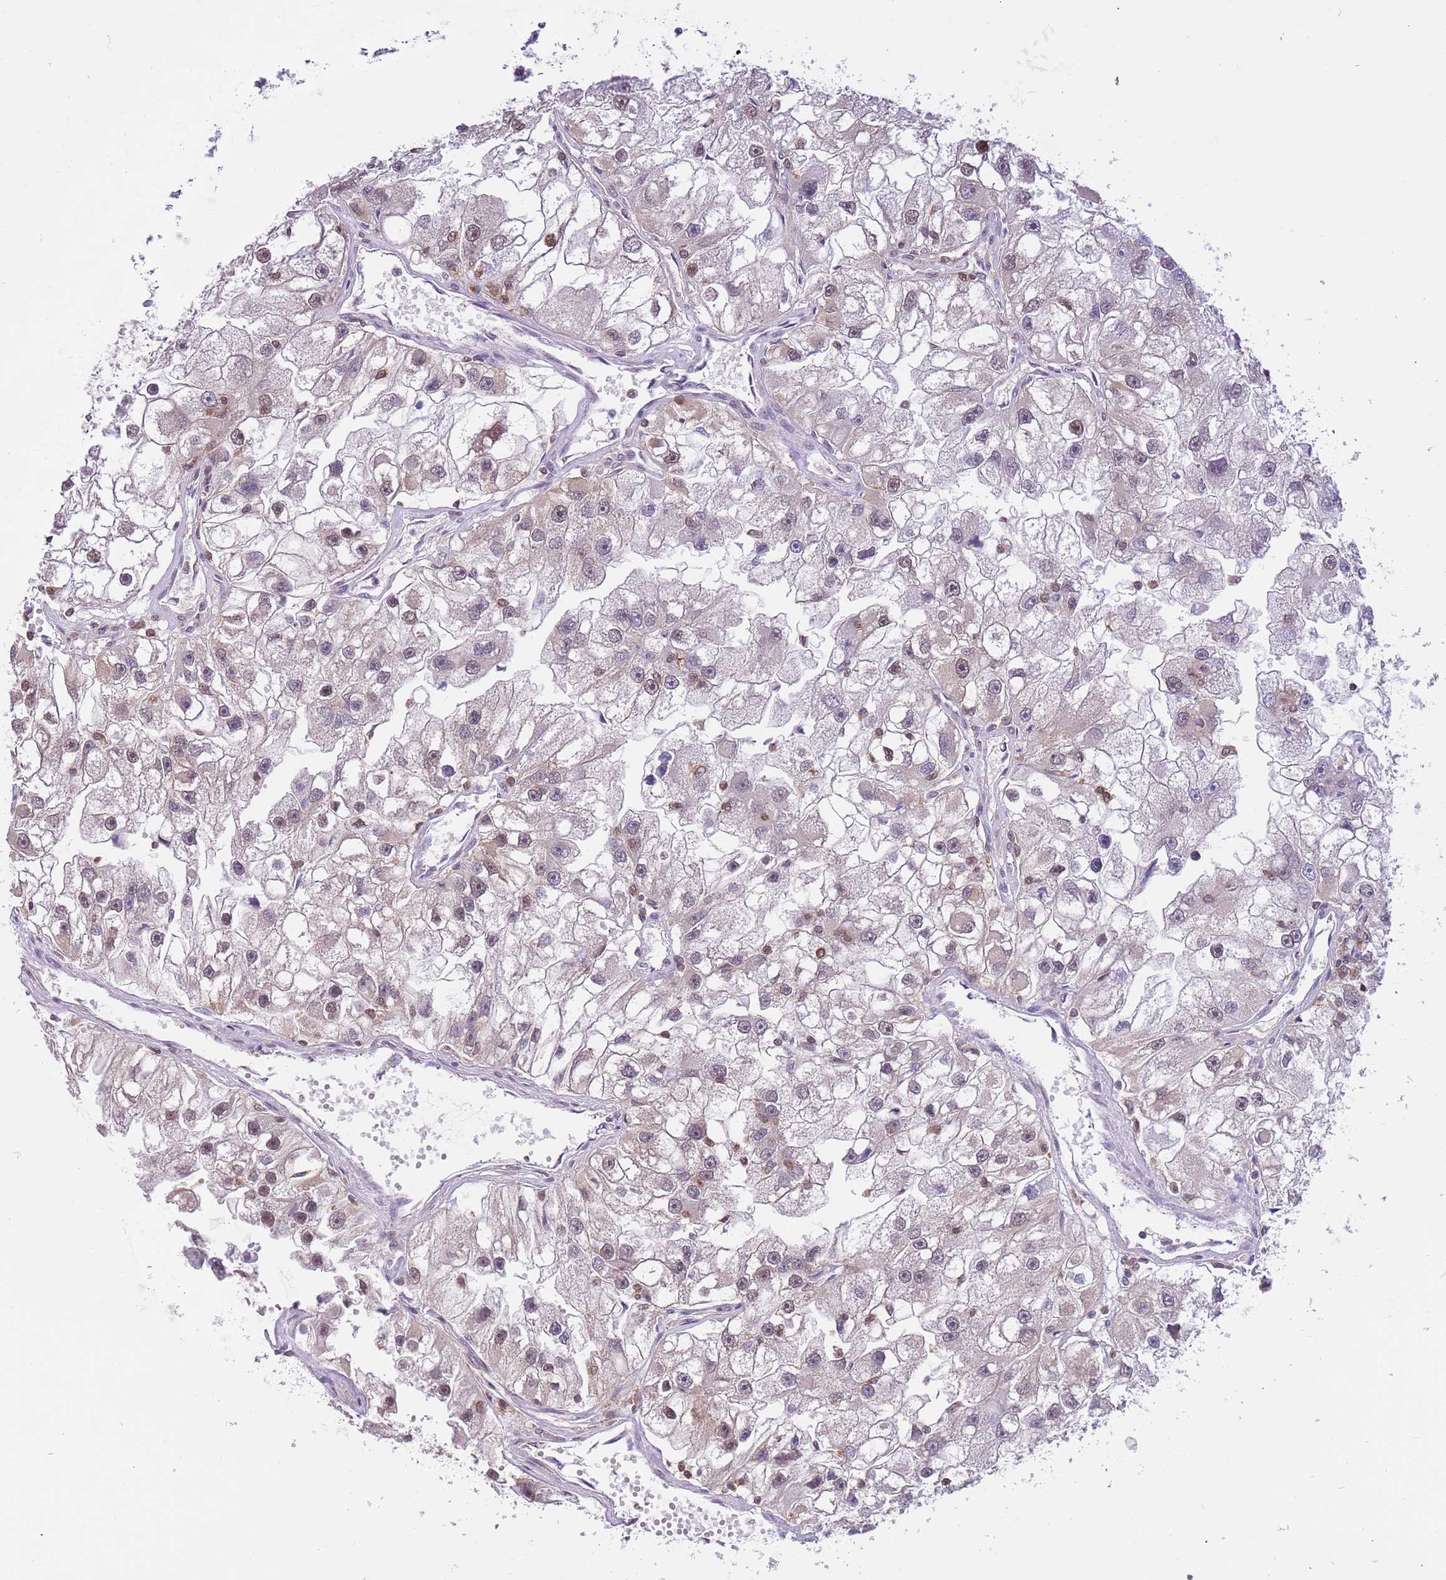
{"staining": {"intensity": "weak", "quantity": "25%-75%", "location": "nuclear"}, "tissue": "renal cancer", "cell_type": "Tumor cells", "image_type": "cancer", "snomed": [{"axis": "morphology", "description": "Adenocarcinoma, NOS"}, {"axis": "topography", "description": "Kidney"}], "caption": "Protein analysis of adenocarcinoma (renal) tissue exhibits weak nuclear positivity in about 25%-75% of tumor cells.", "gene": "STIP1", "patient": {"sex": "male", "age": 63}}